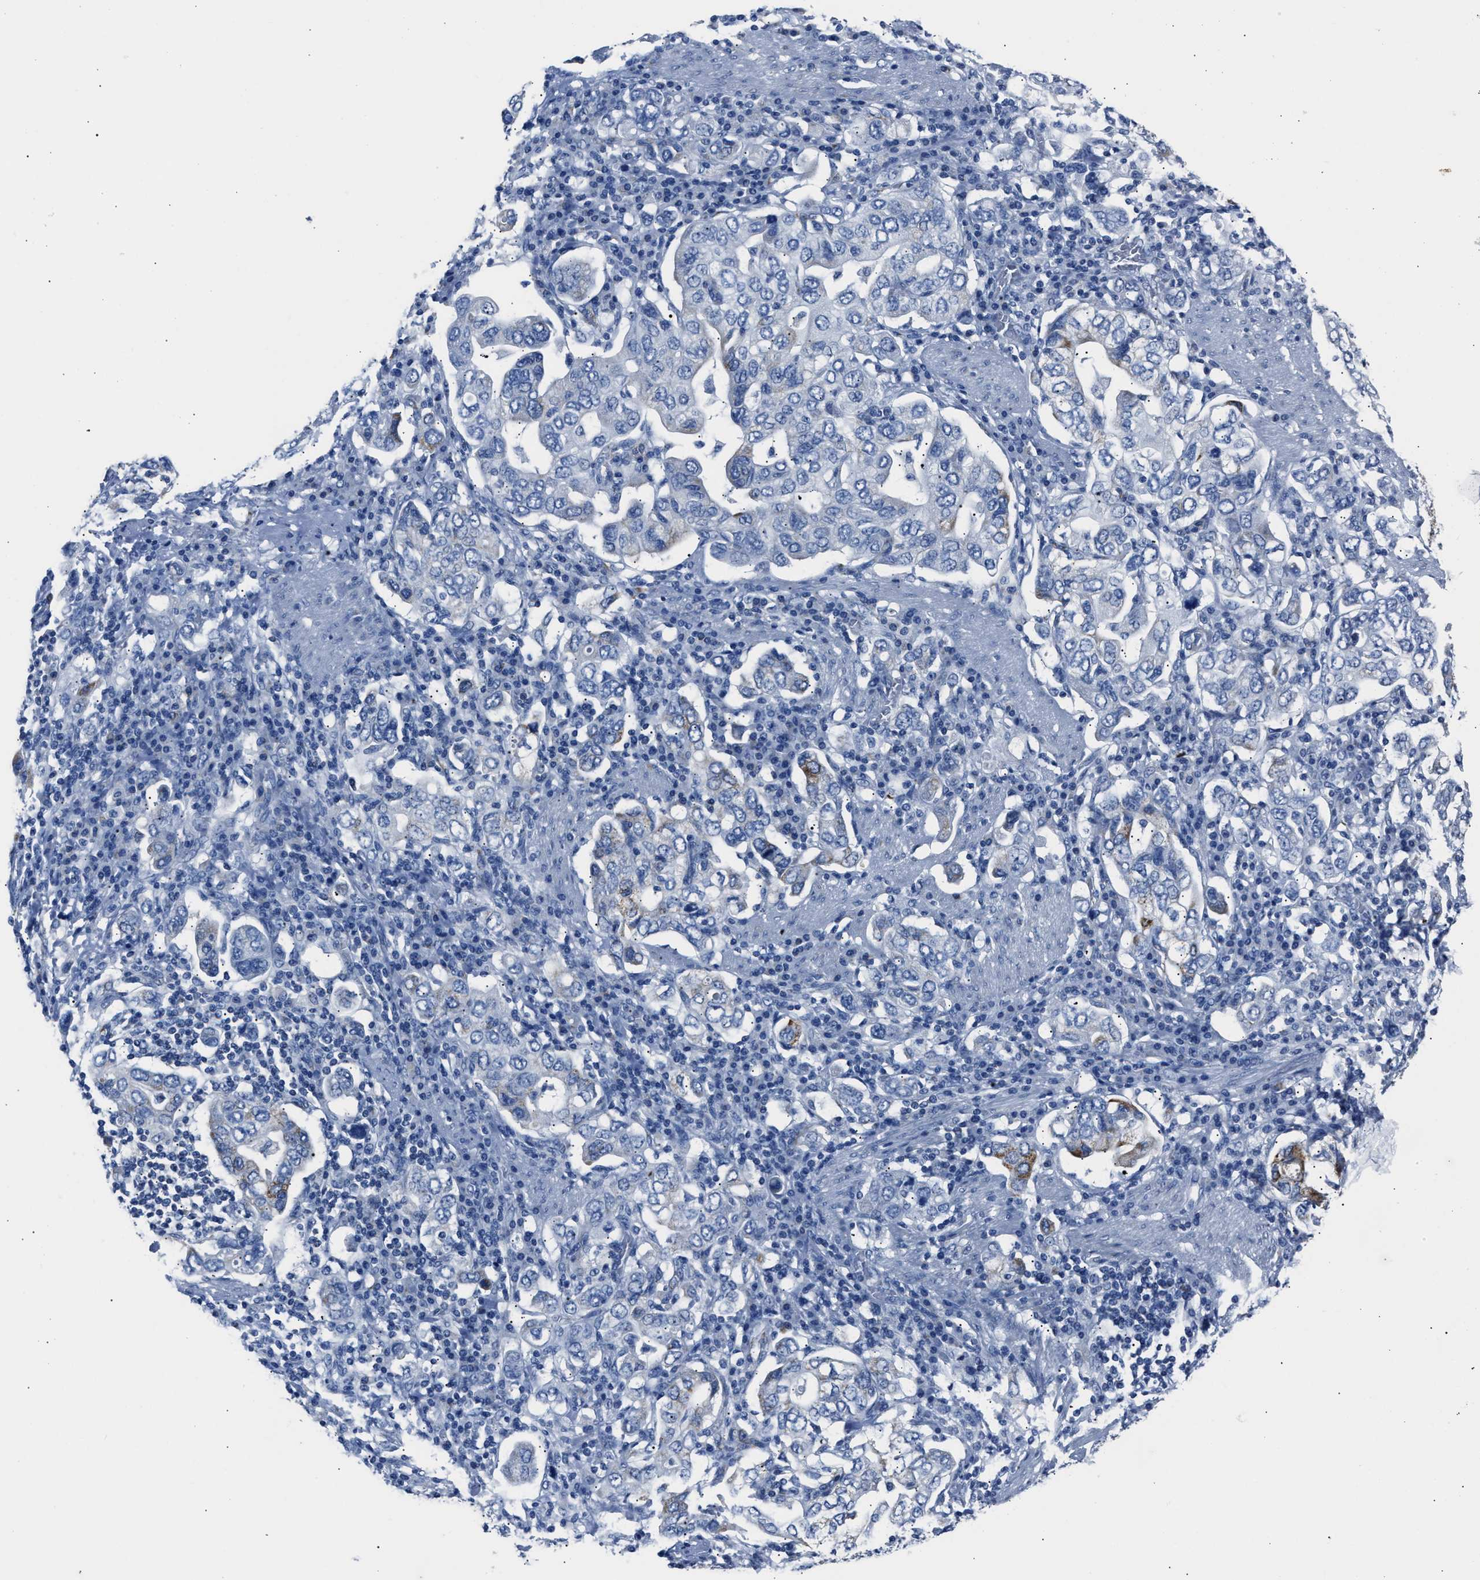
{"staining": {"intensity": "strong", "quantity": "<25%", "location": "cytoplasmic/membranous"}, "tissue": "stomach cancer", "cell_type": "Tumor cells", "image_type": "cancer", "snomed": [{"axis": "morphology", "description": "Adenocarcinoma, NOS"}, {"axis": "topography", "description": "Stomach, upper"}], "caption": "Protein expression analysis of stomach adenocarcinoma shows strong cytoplasmic/membranous expression in approximately <25% of tumor cells. The protein of interest is stained brown, and the nuclei are stained in blue (DAB IHC with brightfield microscopy, high magnification).", "gene": "AMACR", "patient": {"sex": "male", "age": 62}}